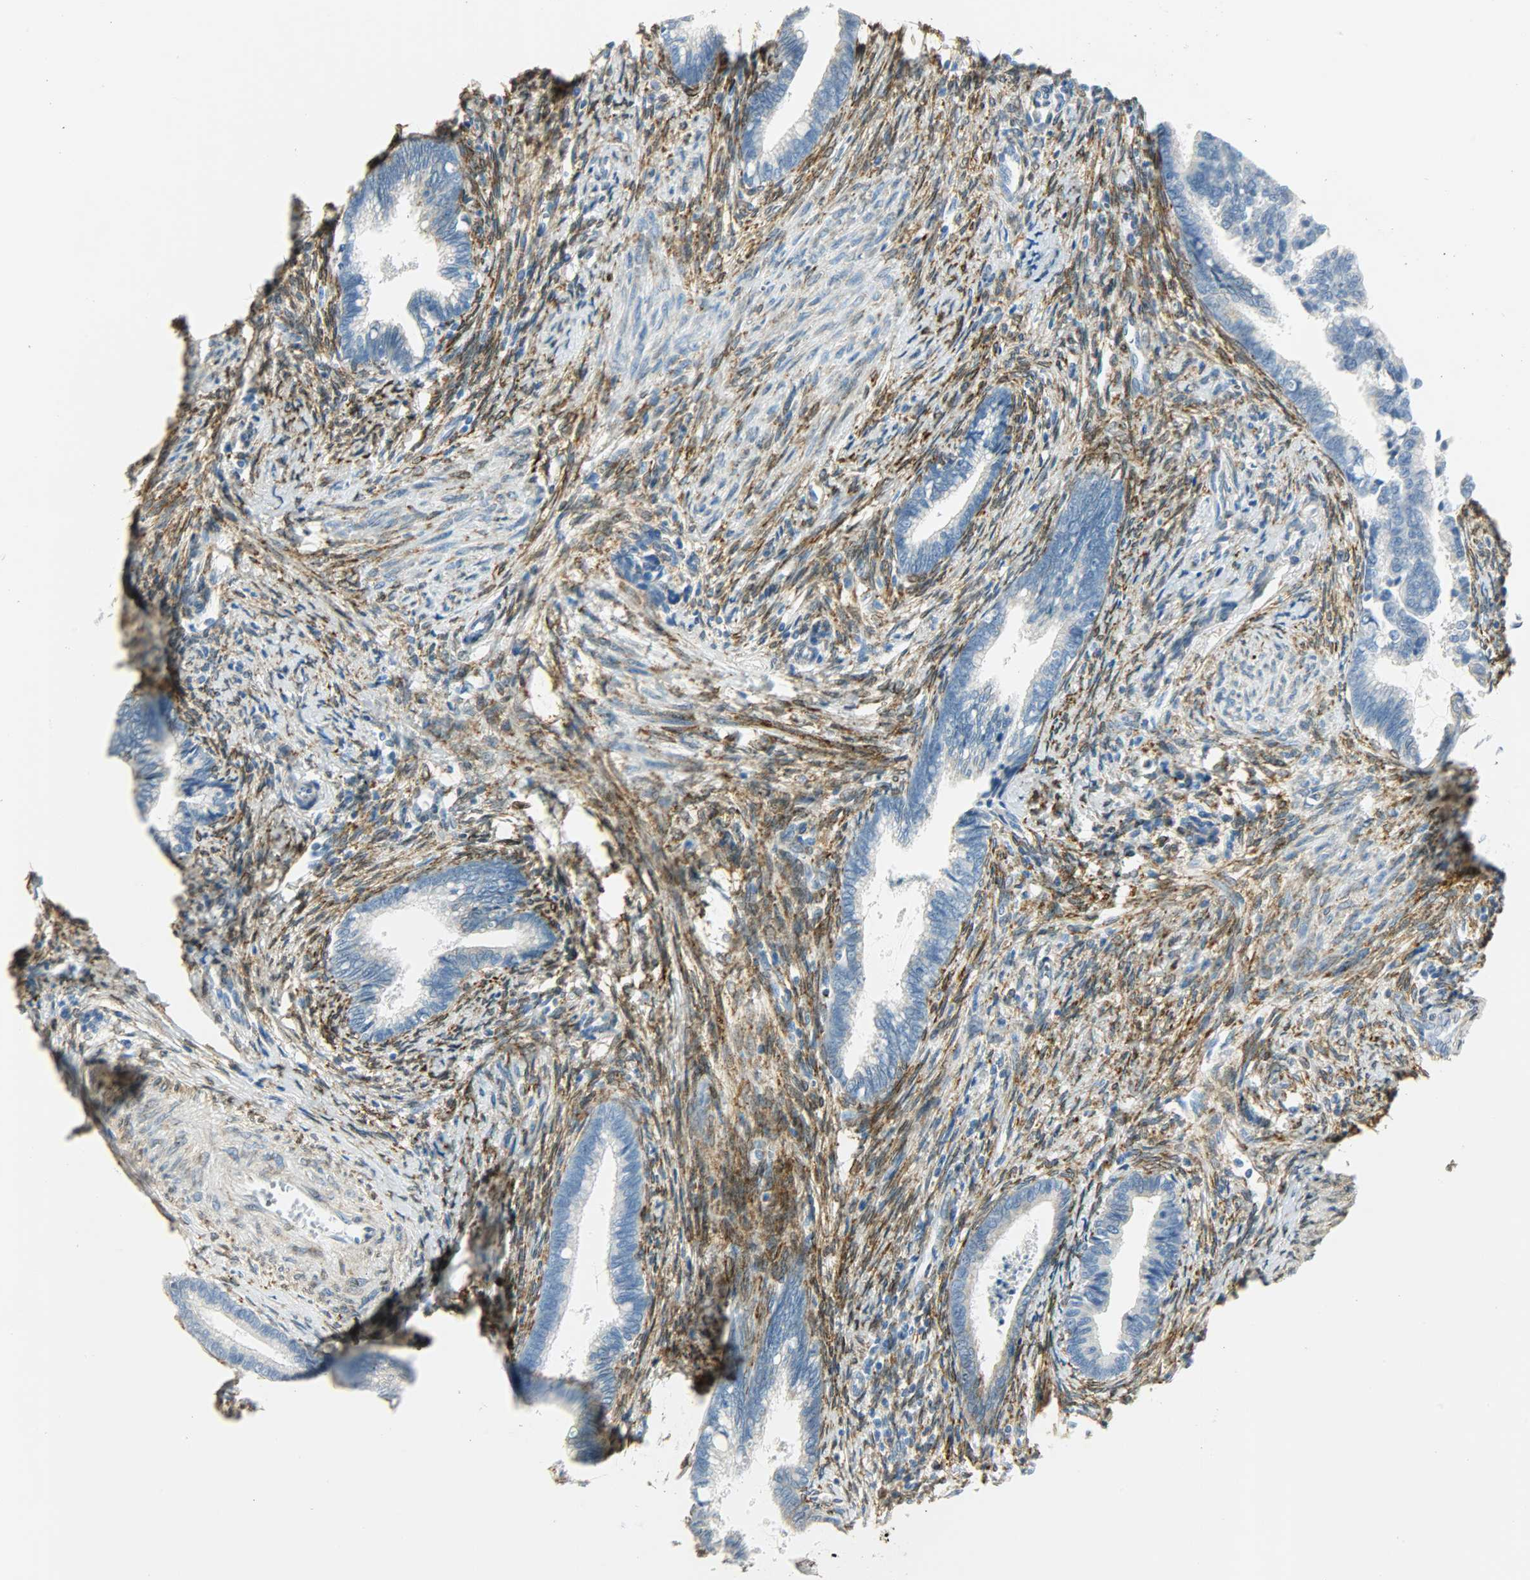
{"staining": {"intensity": "moderate", "quantity": "25%-75%", "location": "cytoplasmic/membranous"}, "tissue": "cervical cancer", "cell_type": "Tumor cells", "image_type": "cancer", "snomed": [{"axis": "morphology", "description": "Adenocarcinoma, NOS"}, {"axis": "topography", "description": "Cervix"}], "caption": "Protein staining by immunohistochemistry (IHC) displays moderate cytoplasmic/membranous staining in approximately 25%-75% of tumor cells in cervical cancer.", "gene": "PKD2", "patient": {"sex": "female", "age": 44}}